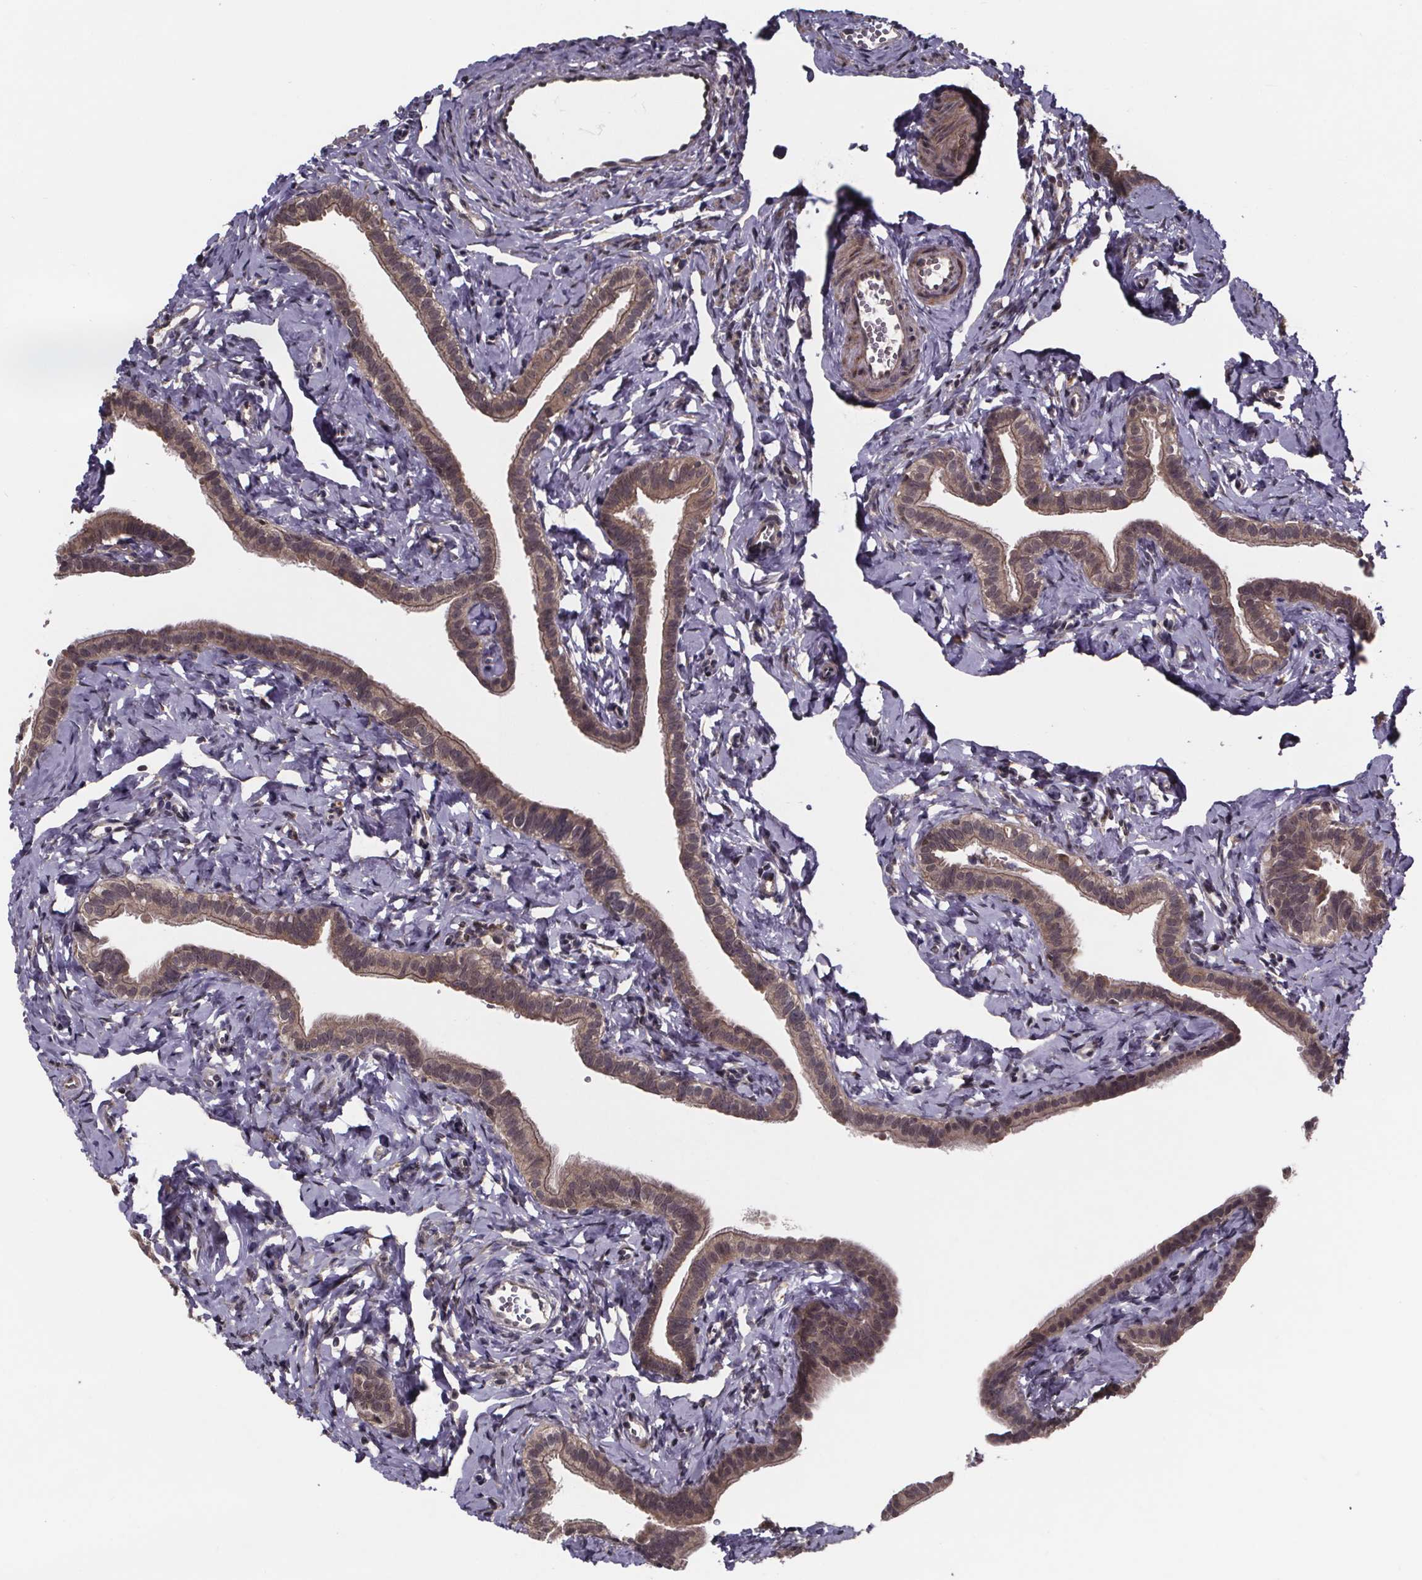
{"staining": {"intensity": "weak", "quantity": ">75%", "location": "cytoplasmic/membranous"}, "tissue": "fallopian tube", "cell_type": "Glandular cells", "image_type": "normal", "snomed": [{"axis": "morphology", "description": "Normal tissue, NOS"}, {"axis": "topography", "description": "Fallopian tube"}], "caption": "A high-resolution histopathology image shows immunohistochemistry staining of normal fallopian tube, which exhibits weak cytoplasmic/membranous expression in about >75% of glandular cells.", "gene": "FN3KRP", "patient": {"sex": "female", "age": 41}}